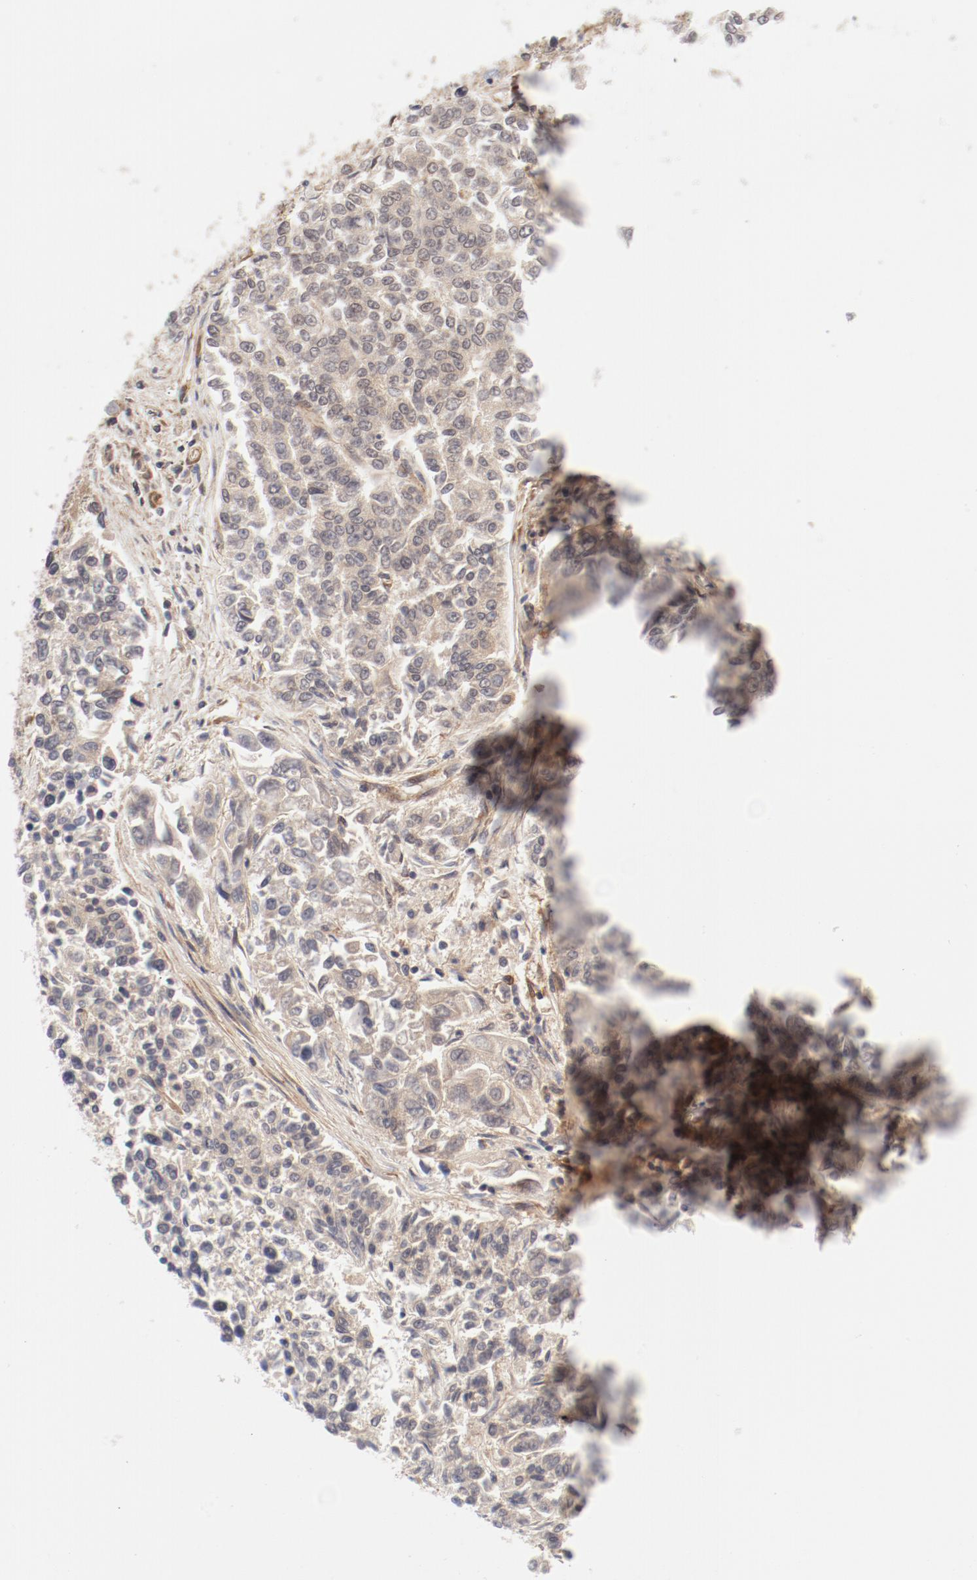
{"staining": {"intensity": "weak", "quantity": "<25%", "location": "cytoplasmic/membranous"}, "tissue": "lung cancer", "cell_type": "Tumor cells", "image_type": "cancer", "snomed": [{"axis": "morphology", "description": "Adenocarcinoma, NOS"}, {"axis": "topography", "description": "Lung"}], "caption": "An immunohistochemistry (IHC) histopathology image of lung cancer is shown. There is no staining in tumor cells of lung cancer.", "gene": "AP2A1", "patient": {"sex": "male", "age": 84}}